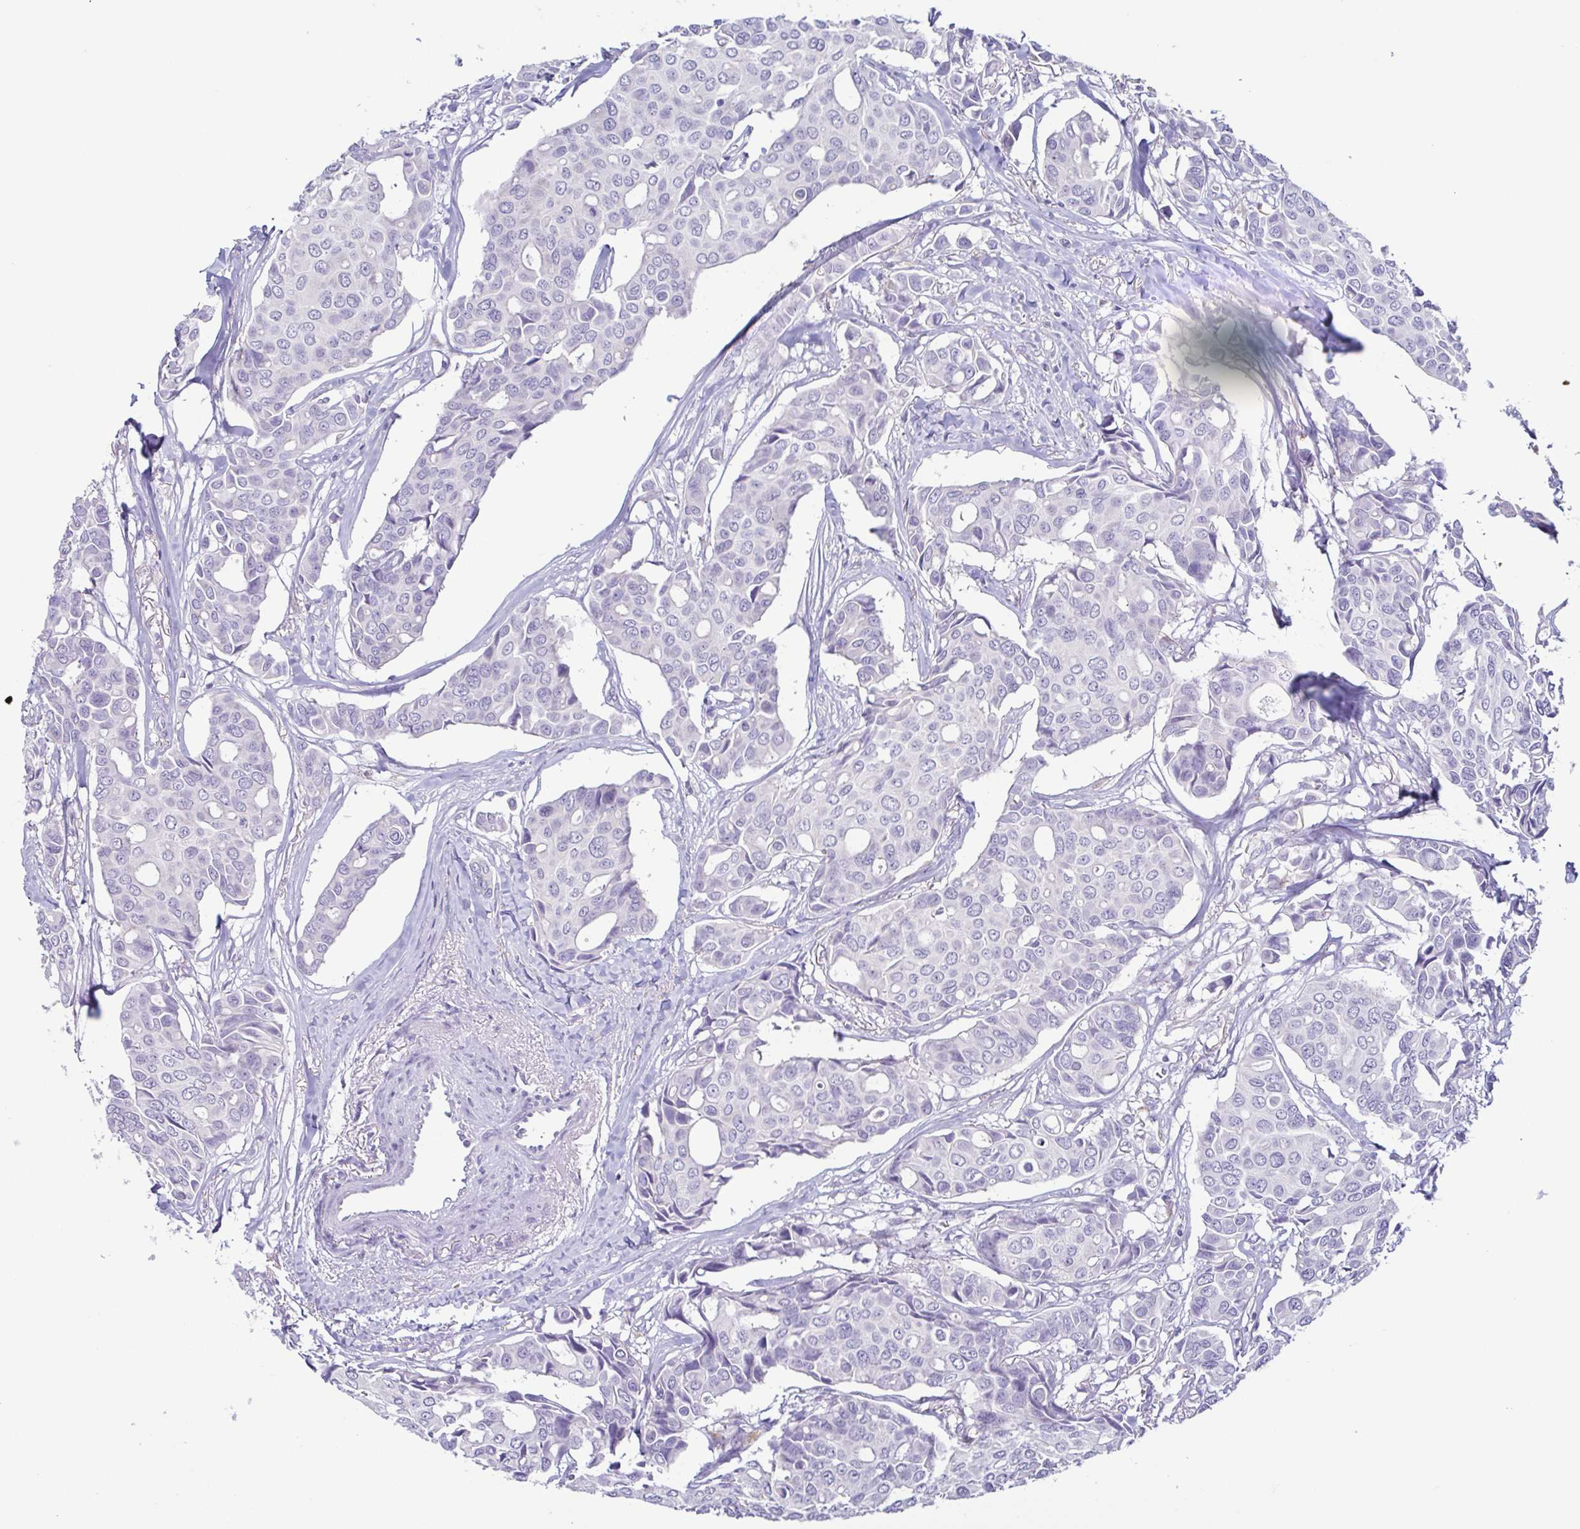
{"staining": {"intensity": "negative", "quantity": "none", "location": "none"}, "tissue": "breast cancer", "cell_type": "Tumor cells", "image_type": "cancer", "snomed": [{"axis": "morphology", "description": "Duct carcinoma"}, {"axis": "topography", "description": "Breast"}], "caption": "Image shows no significant protein positivity in tumor cells of infiltrating ductal carcinoma (breast).", "gene": "ATP6V1G2", "patient": {"sex": "female", "age": 54}}